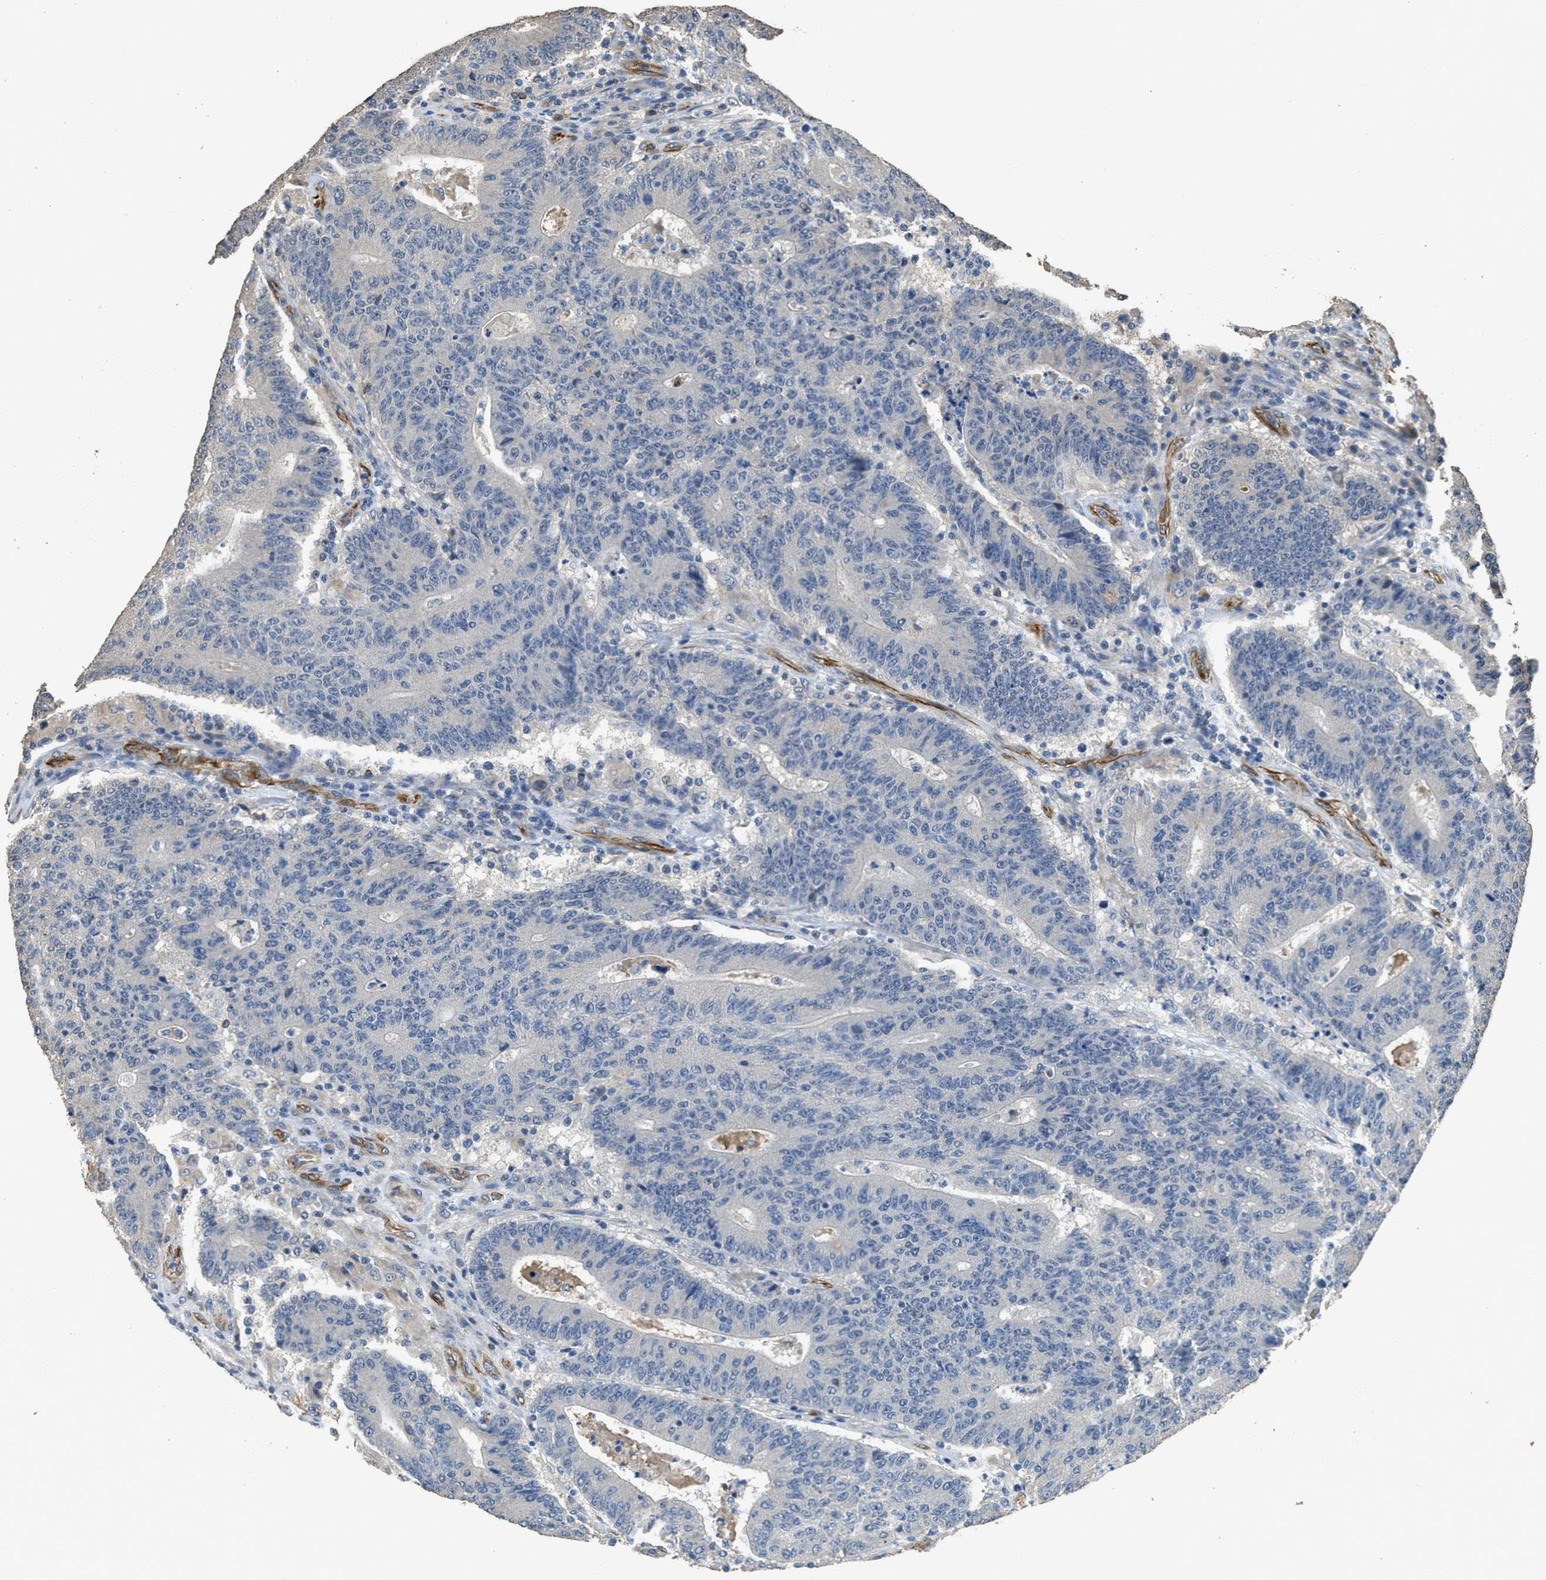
{"staining": {"intensity": "negative", "quantity": "none", "location": "none"}, "tissue": "colorectal cancer", "cell_type": "Tumor cells", "image_type": "cancer", "snomed": [{"axis": "morphology", "description": "Normal tissue, NOS"}, {"axis": "morphology", "description": "Adenocarcinoma, NOS"}, {"axis": "topography", "description": "Colon"}], "caption": "Colorectal cancer (adenocarcinoma) was stained to show a protein in brown. There is no significant staining in tumor cells.", "gene": "SYNM", "patient": {"sex": "female", "age": 75}}